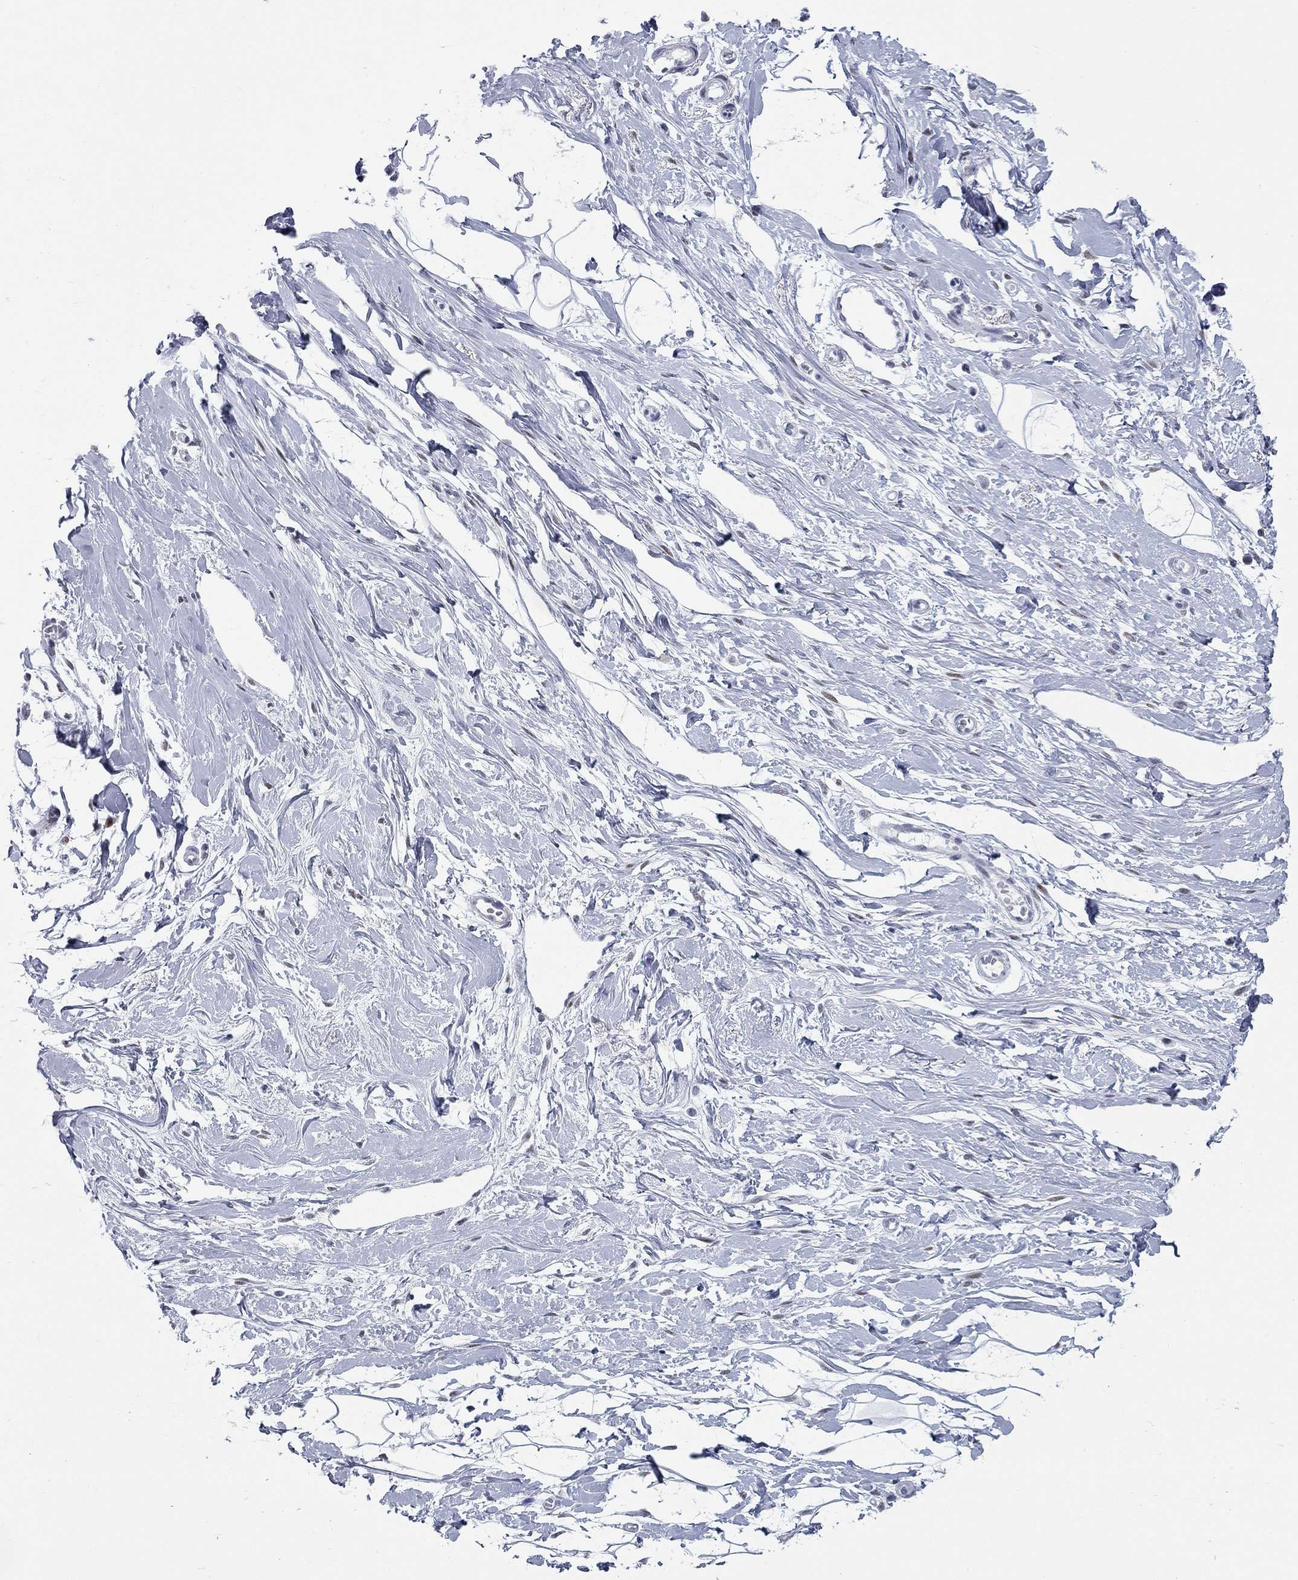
{"staining": {"intensity": "negative", "quantity": "none", "location": "none"}, "tissue": "breast", "cell_type": "Adipocytes", "image_type": "normal", "snomed": [{"axis": "morphology", "description": "Normal tissue, NOS"}, {"axis": "topography", "description": "Breast"}], "caption": "This is a histopathology image of IHC staining of normal breast, which shows no staining in adipocytes.", "gene": "ASF1B", "patient": {"sex": "female", "age": 49}}